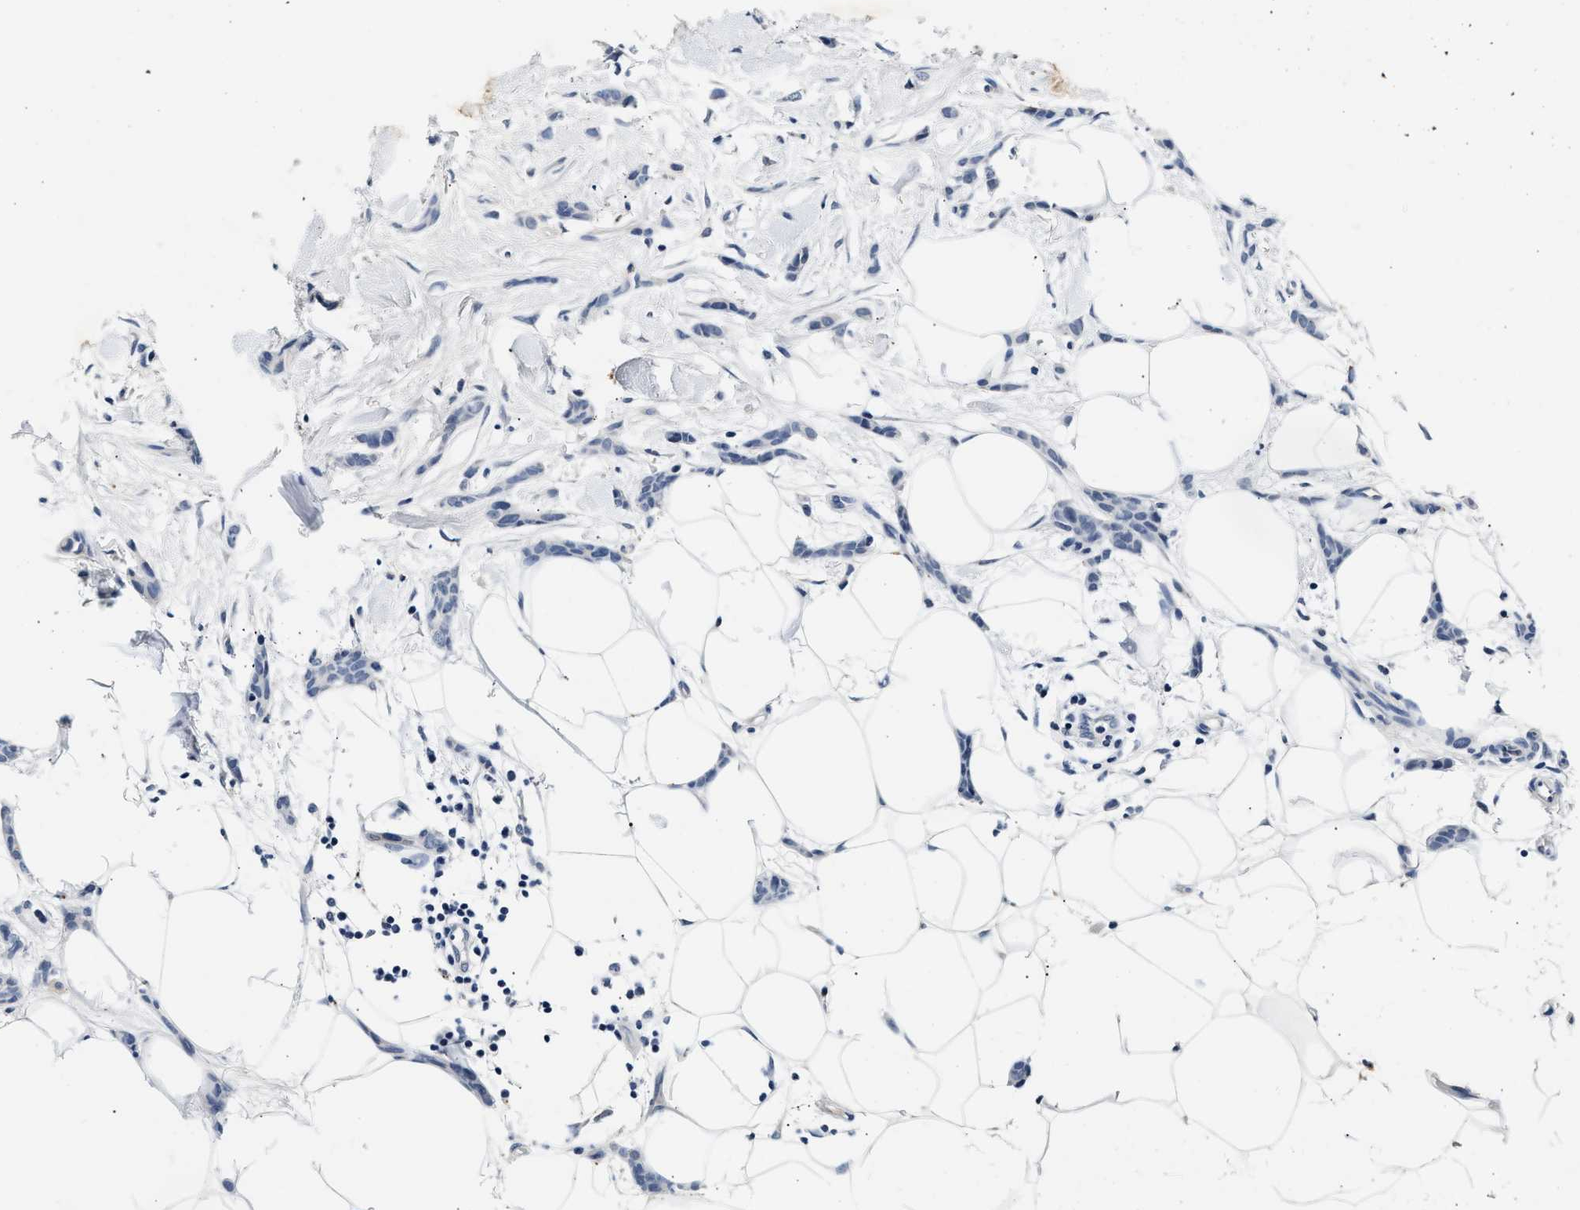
{"staining": {"intensity": "negative", "quantity": "none", "location": "none"}, "tissue": "breast cancer", "cell_type": "Tumor cells", "image_type": "cancer", "snomed": [{"axis": "morphology", "description": "Lobular carcinoma"}, {"axis": "topography", "description": "Skin"}, {"axis": "topography", "description": "Breast"}], "caption": "Tumor cells are negative for brown protein staining in breast lobular carcinoma. Brightfield microscopy of IHC stained with DAB (3,3'-diaminobenzidine) (brown) and hematoxylin (blue), captured at high magnification.", "gene": "MED22", "patient": {"sex": "female", "age": 46}}